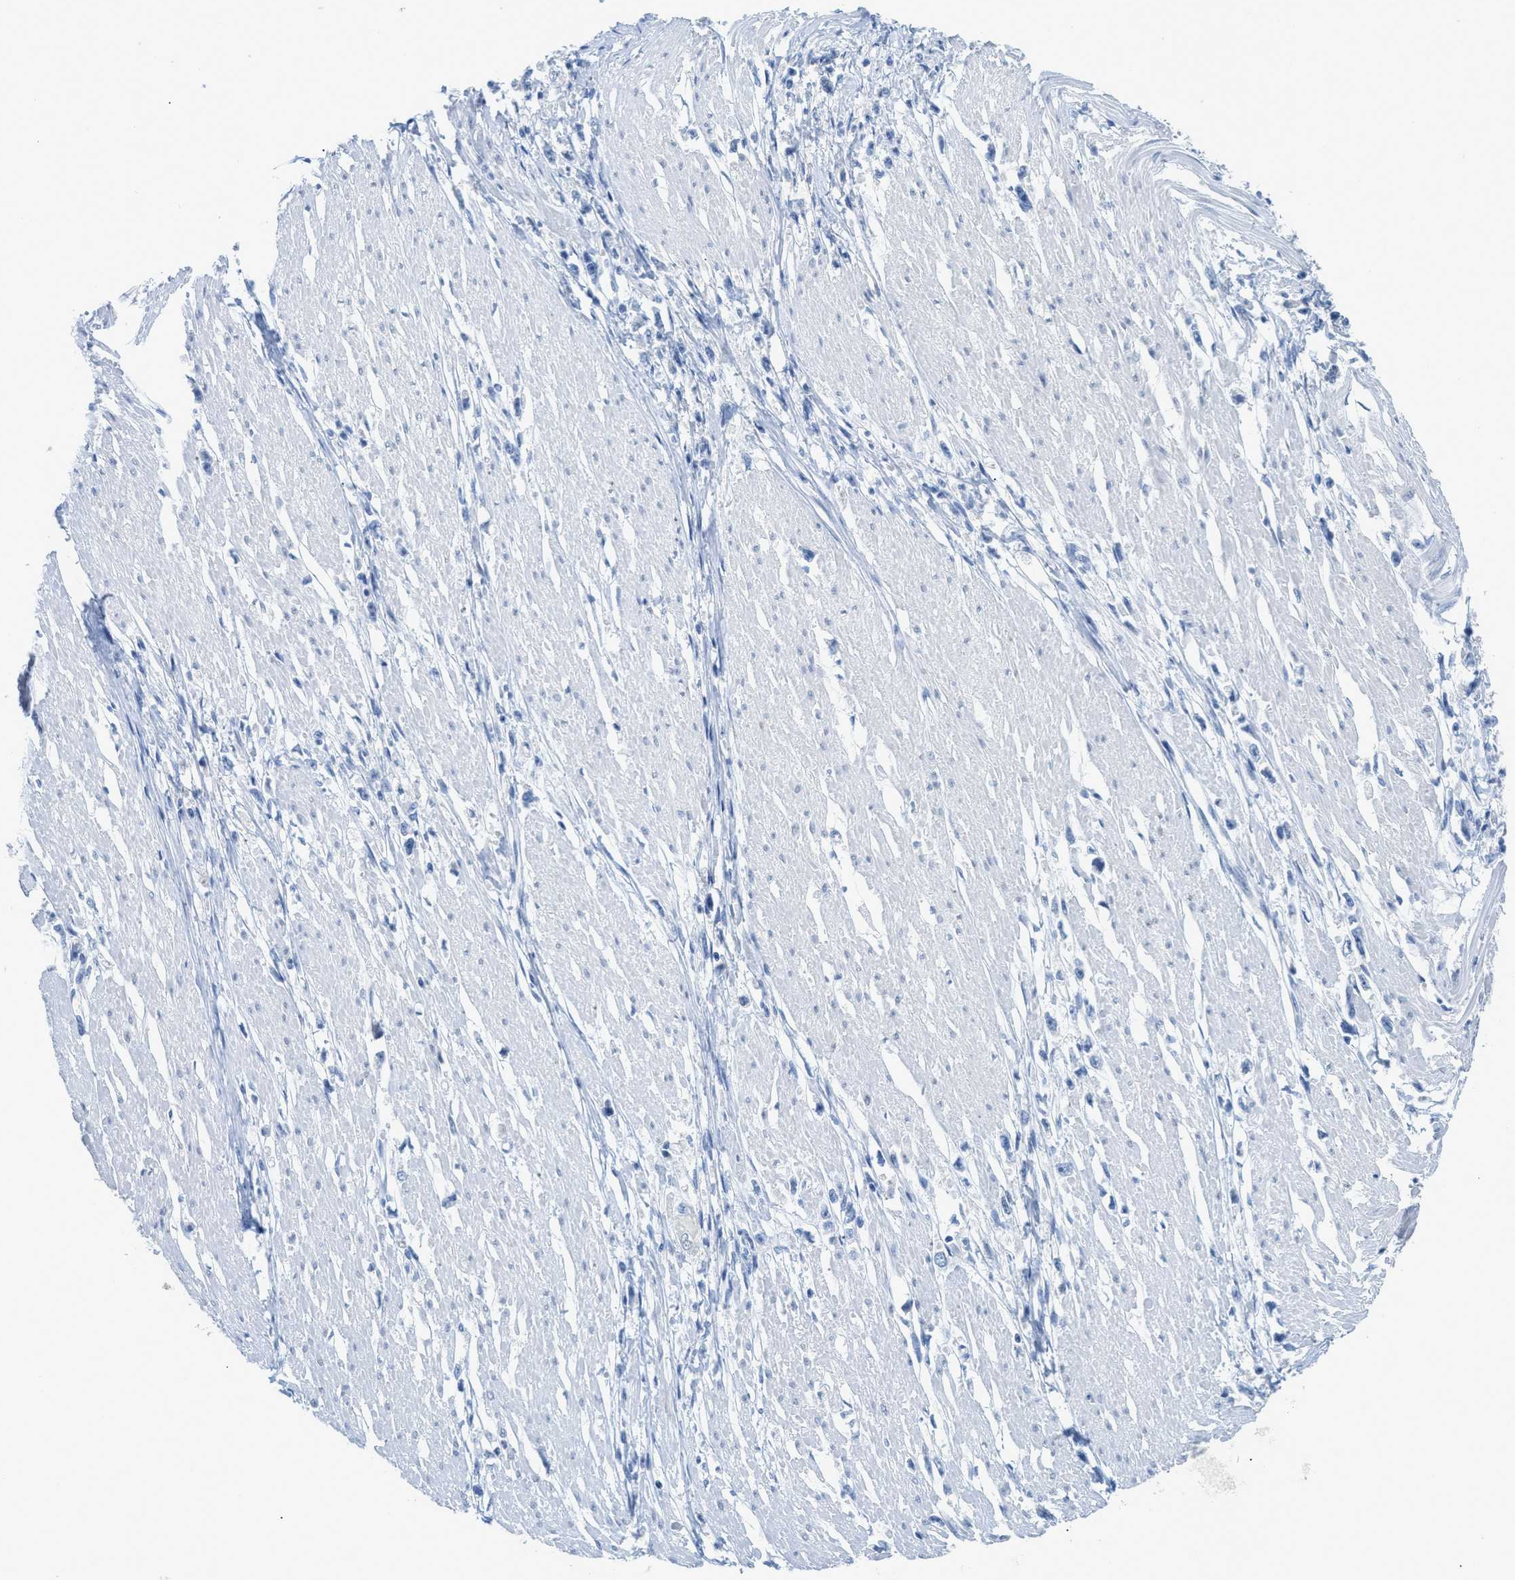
{"staining": {"intensity": "negative", "quantity": "none", "location": "none"}, "tissue": "stomach cancer", "cell_type": "Tumor cells", "image_type": "cancer", "snomed": [{"axis": "morphology", "description": "Adenocarcinoma, NOS"}, {"axis": "topography", "description": "Stomach"}], "caption": "A micrograph of adenocarcinoma (stomach) stained for a protein displays no brown staining in tumor cells.", "gene": "HSF2", "patient": {"sex": "female", "age": 59}}